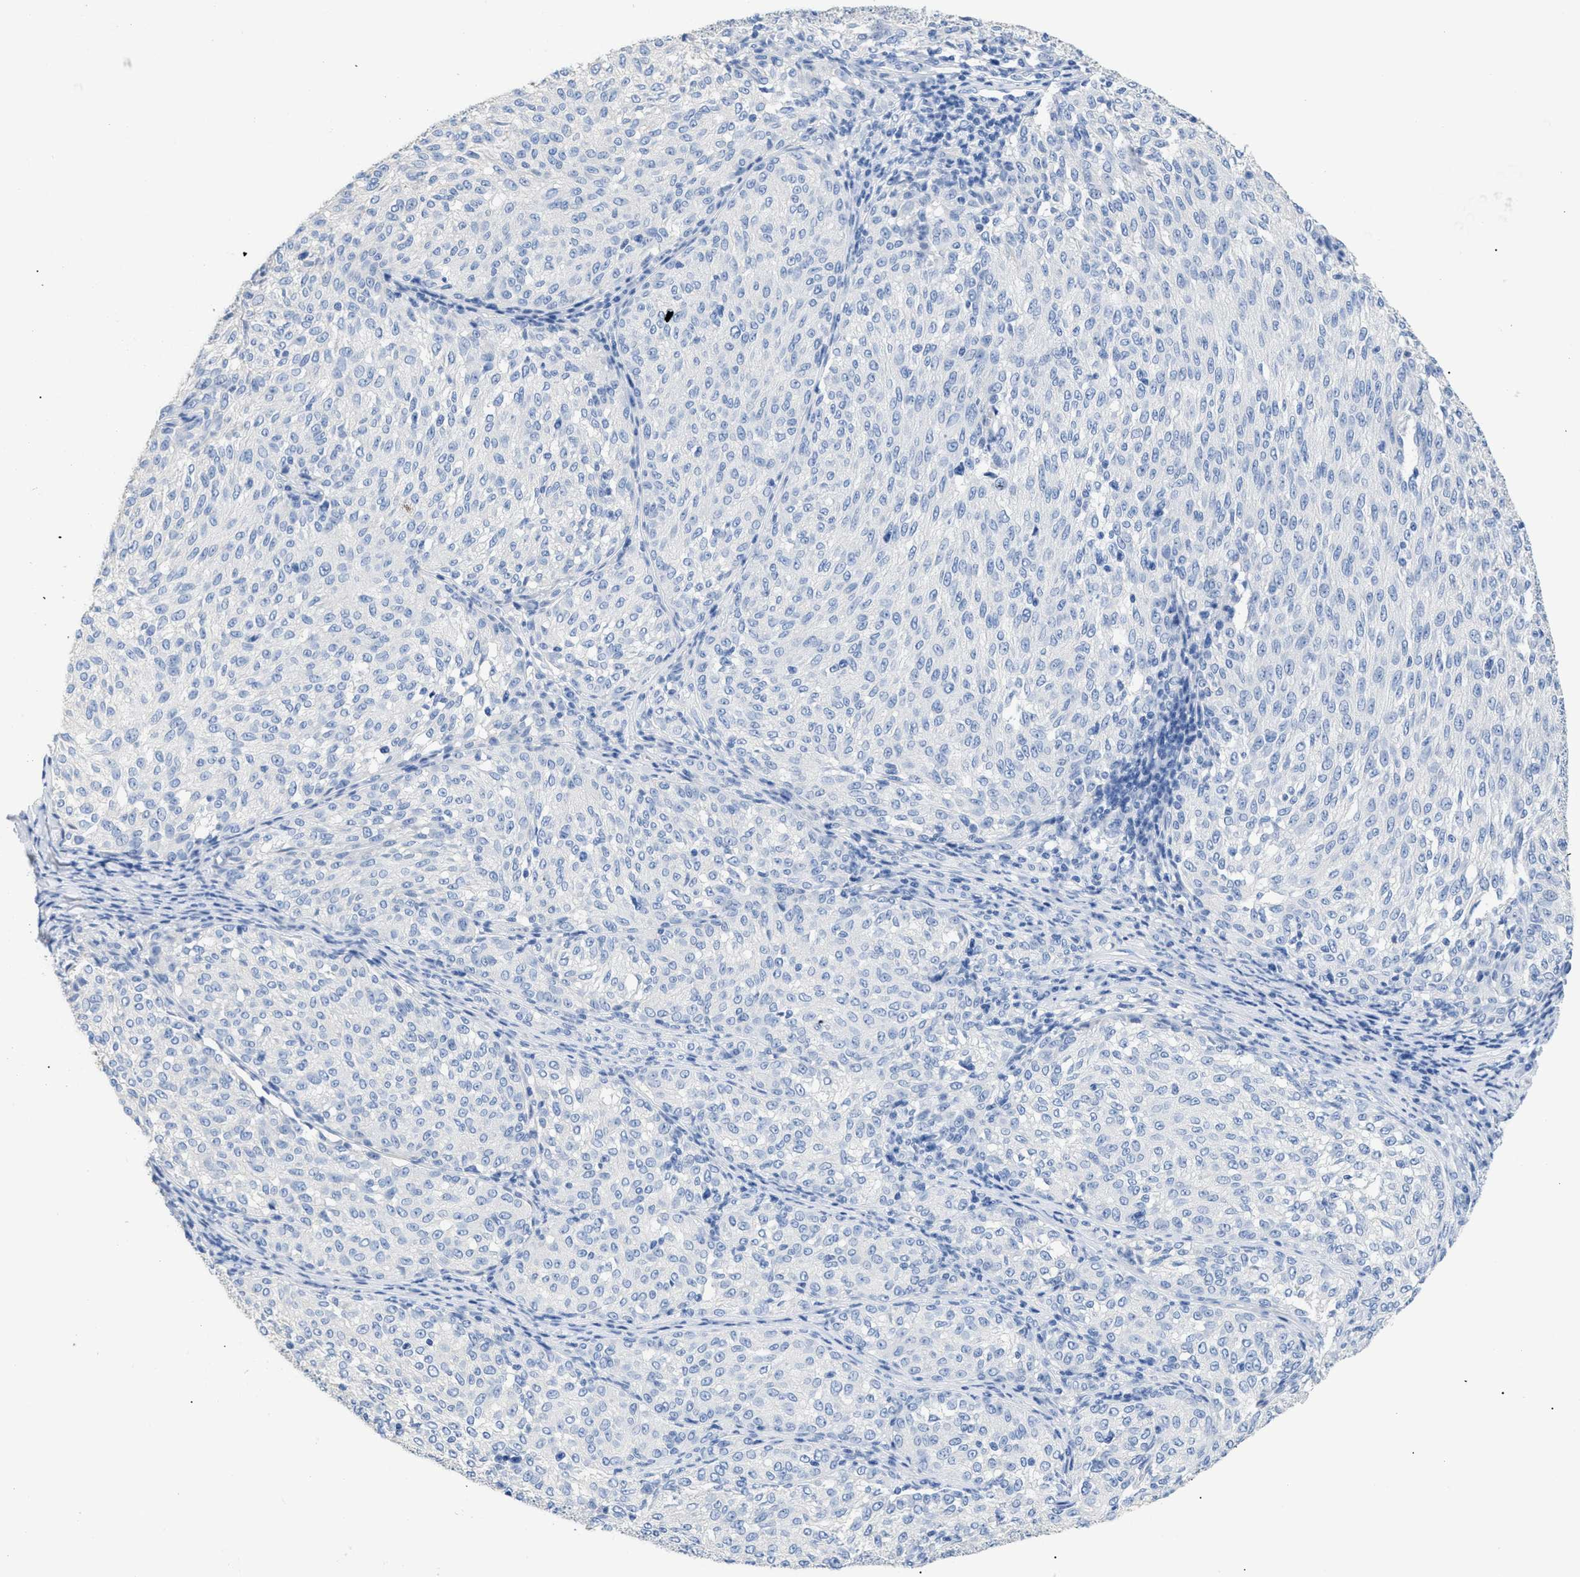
{"staining": {"intensity": "negative", "quantity": "none", "location": "none"}, "tissue": "melanoma", "cell_type": "Tumor cells", "image_type": "cancer", "snomed": [{"axis": "morphology", "description": "Malignant melanoma, NOS"}, {"axis": "topography", "description": "Skin"}], "caption": "Immunohistochemical staining of human melanoma demonstrates no significant positivity in tumor cells.", "gene": "DLC1", "patient": {"sex": "female", "age": 72}}